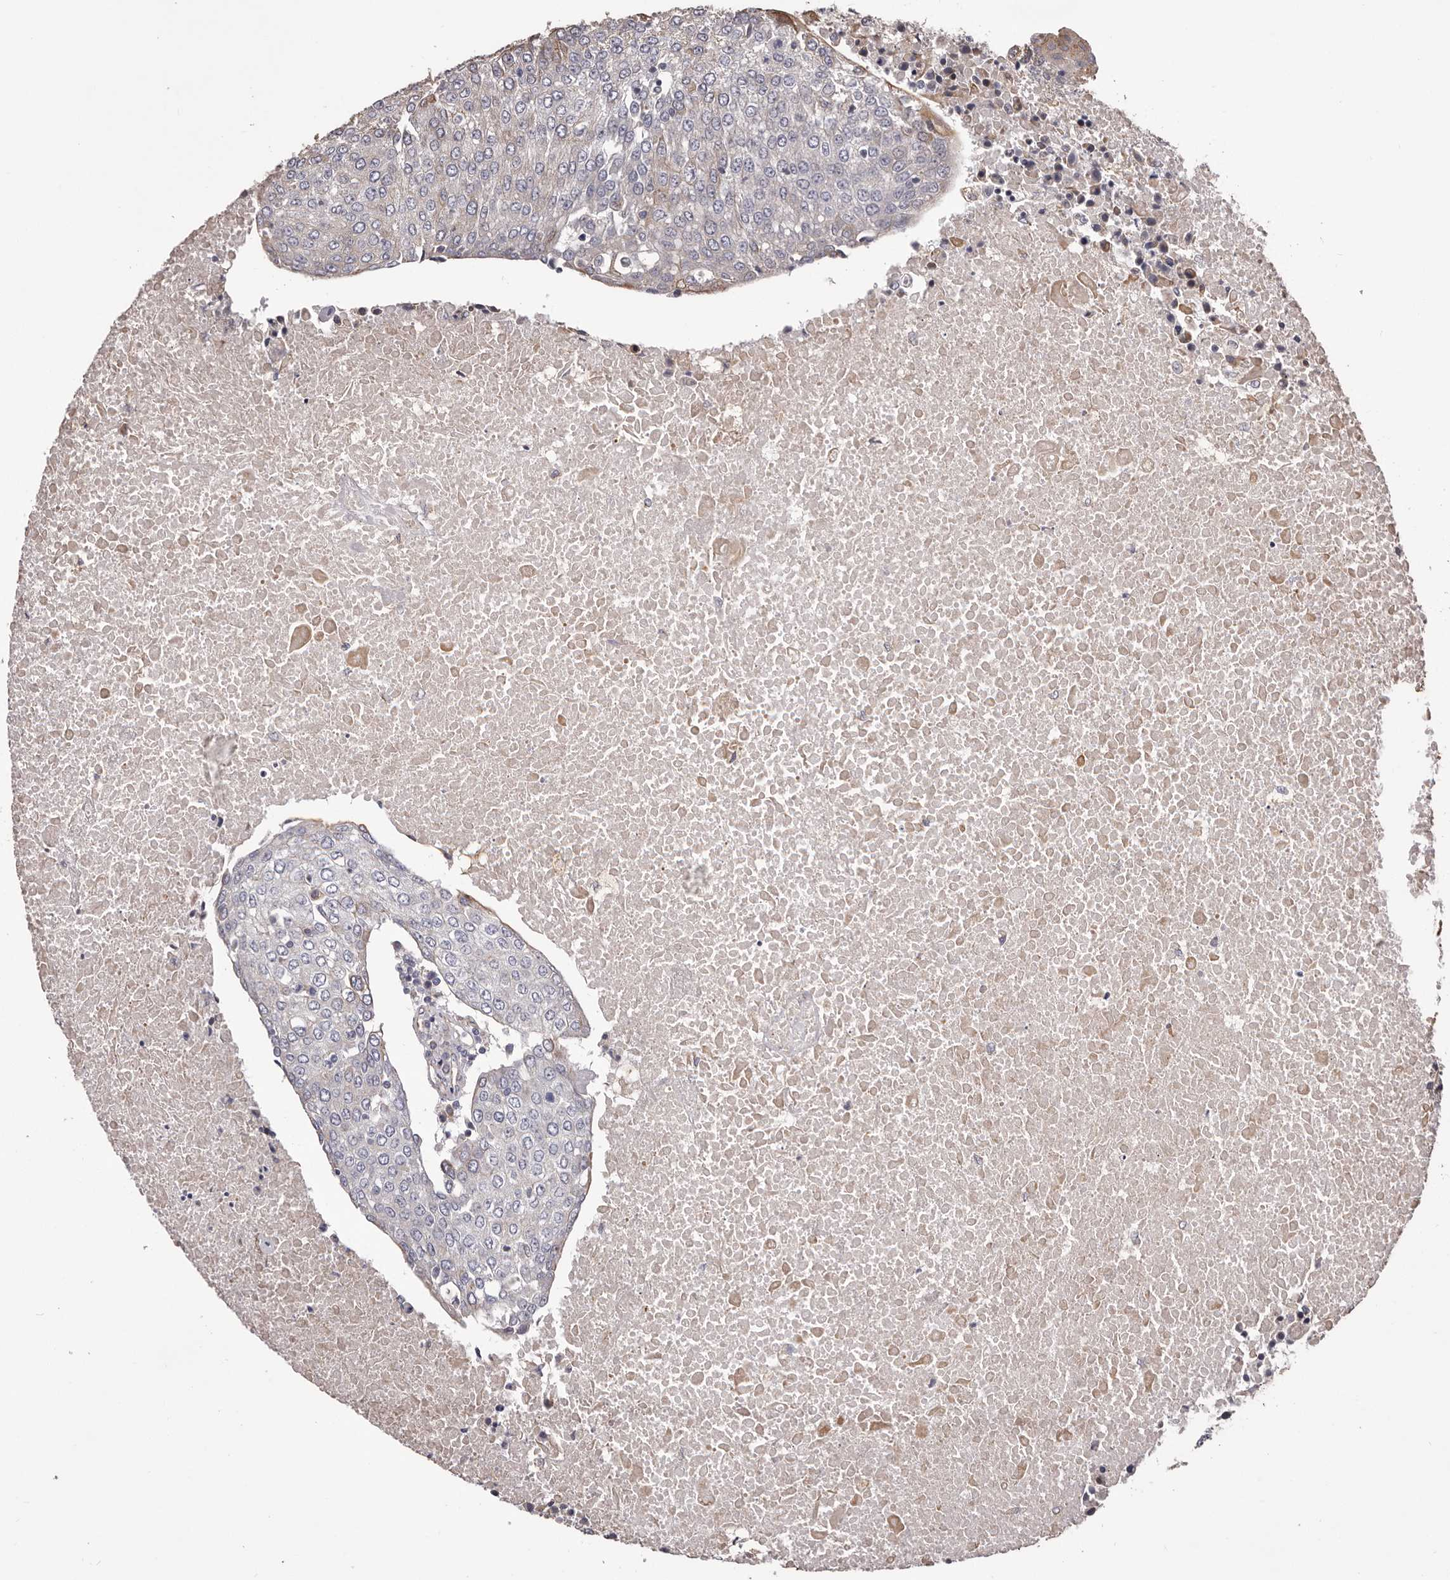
{"staining": {"intensity": "negative", "quantity": "none", "location": "none"}, "tissue": "urothelial cancer", "cell_type": "Tumor cells", "image_type": "cancer", "snomed": [{"axis": "morphology", "description": "Urothelial carcinoma, High grade"}, {"axis": "topography", "description": "Urinary bladder"}], "caption": "This is an IHC histopathology image of high-grade urothelial carcinoma. There is no positivity in tumor cells.", "gene": "CEP104", "patient": {"sex": "female", "age": 85}}